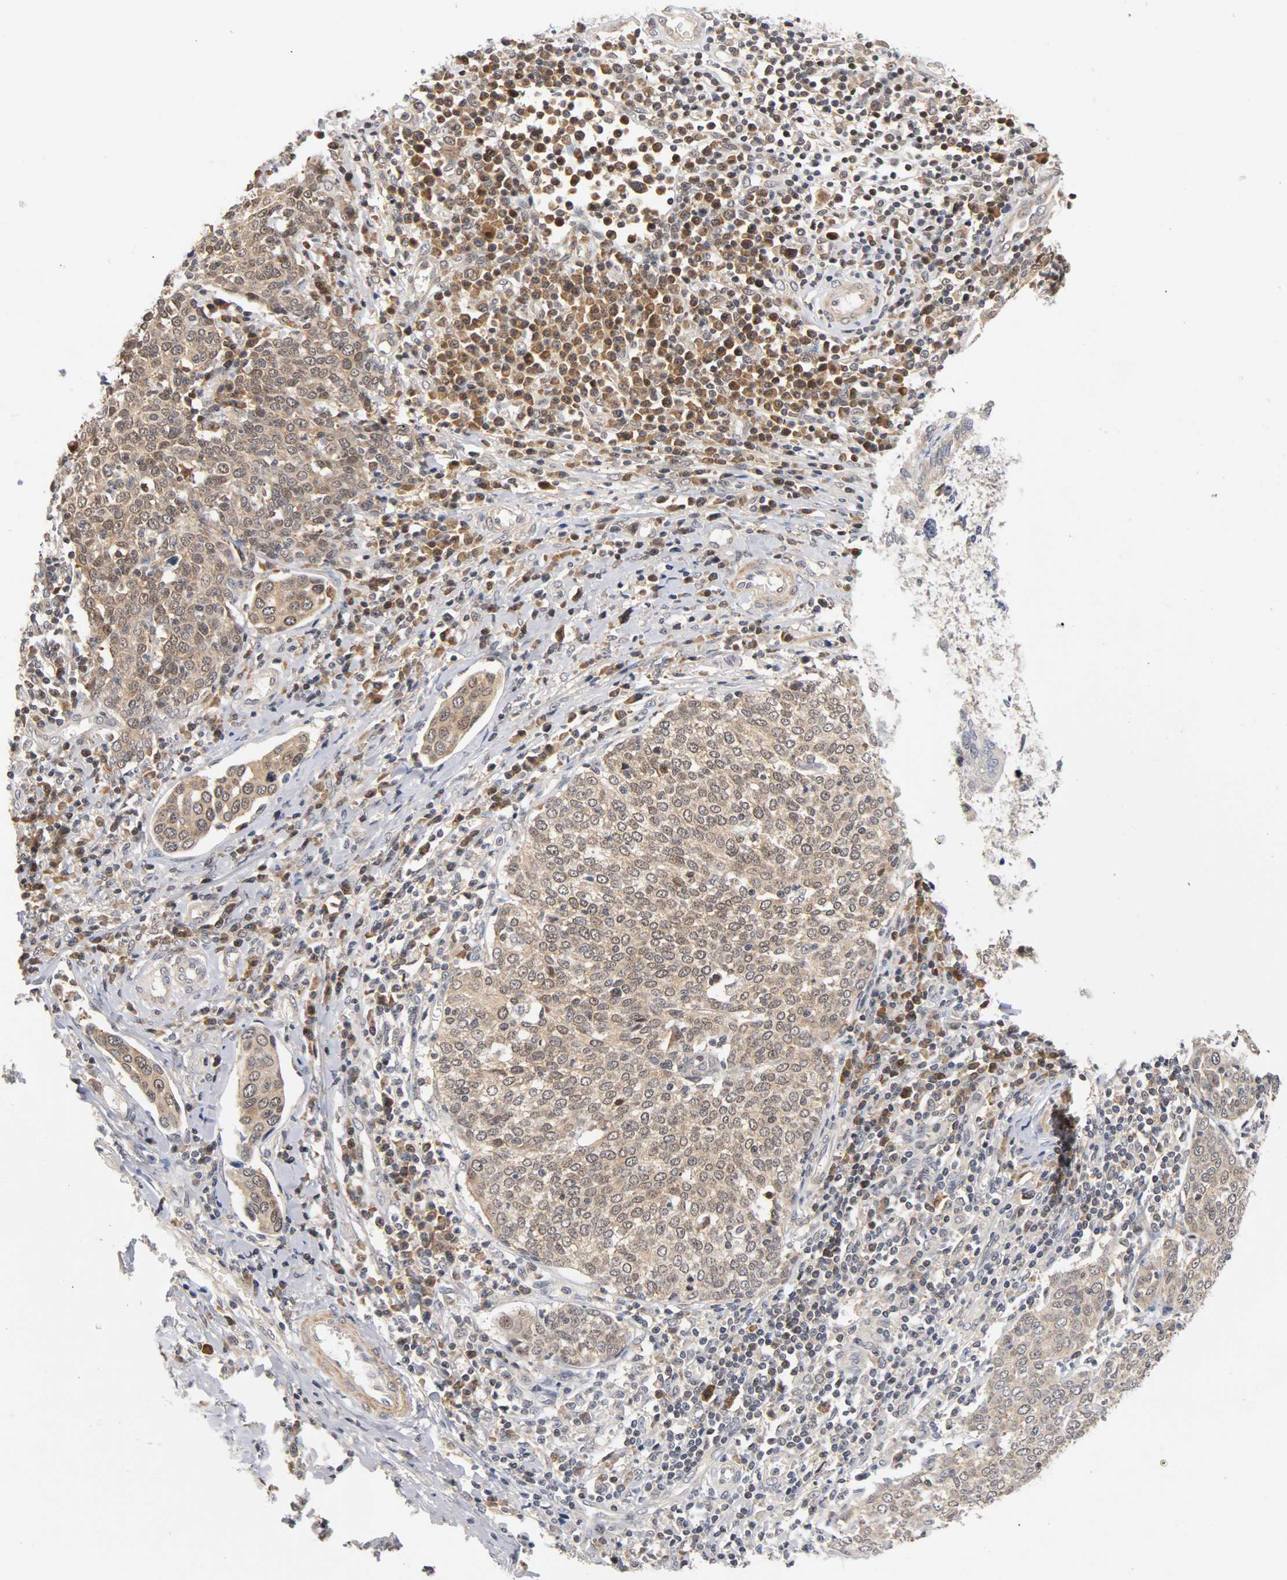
{"staining": {"intensity": "moderate", "quantity": "25%-75%", "location": "cytoplasmic/membranous,nuclear"}, "tissue": "cervical cancer", "cell_type": "Tumor cells", "image_type": "cancer", "snomed": [{"axis": "morphology", "description": "Squamous cell carcinoma, NOS"}, {"axis": "topography", "description": "Cervix"}], "caption": "Immunohistochemical staining of human cervical cancer (squamous cell carcinoma) exhibits medium levels of moderate cytoplasmic/membranous and nuclear staining in about 25%-75% of tumor cells.", "gene": "UBE2M", "patient": {"sex": "female", "age": 40}}